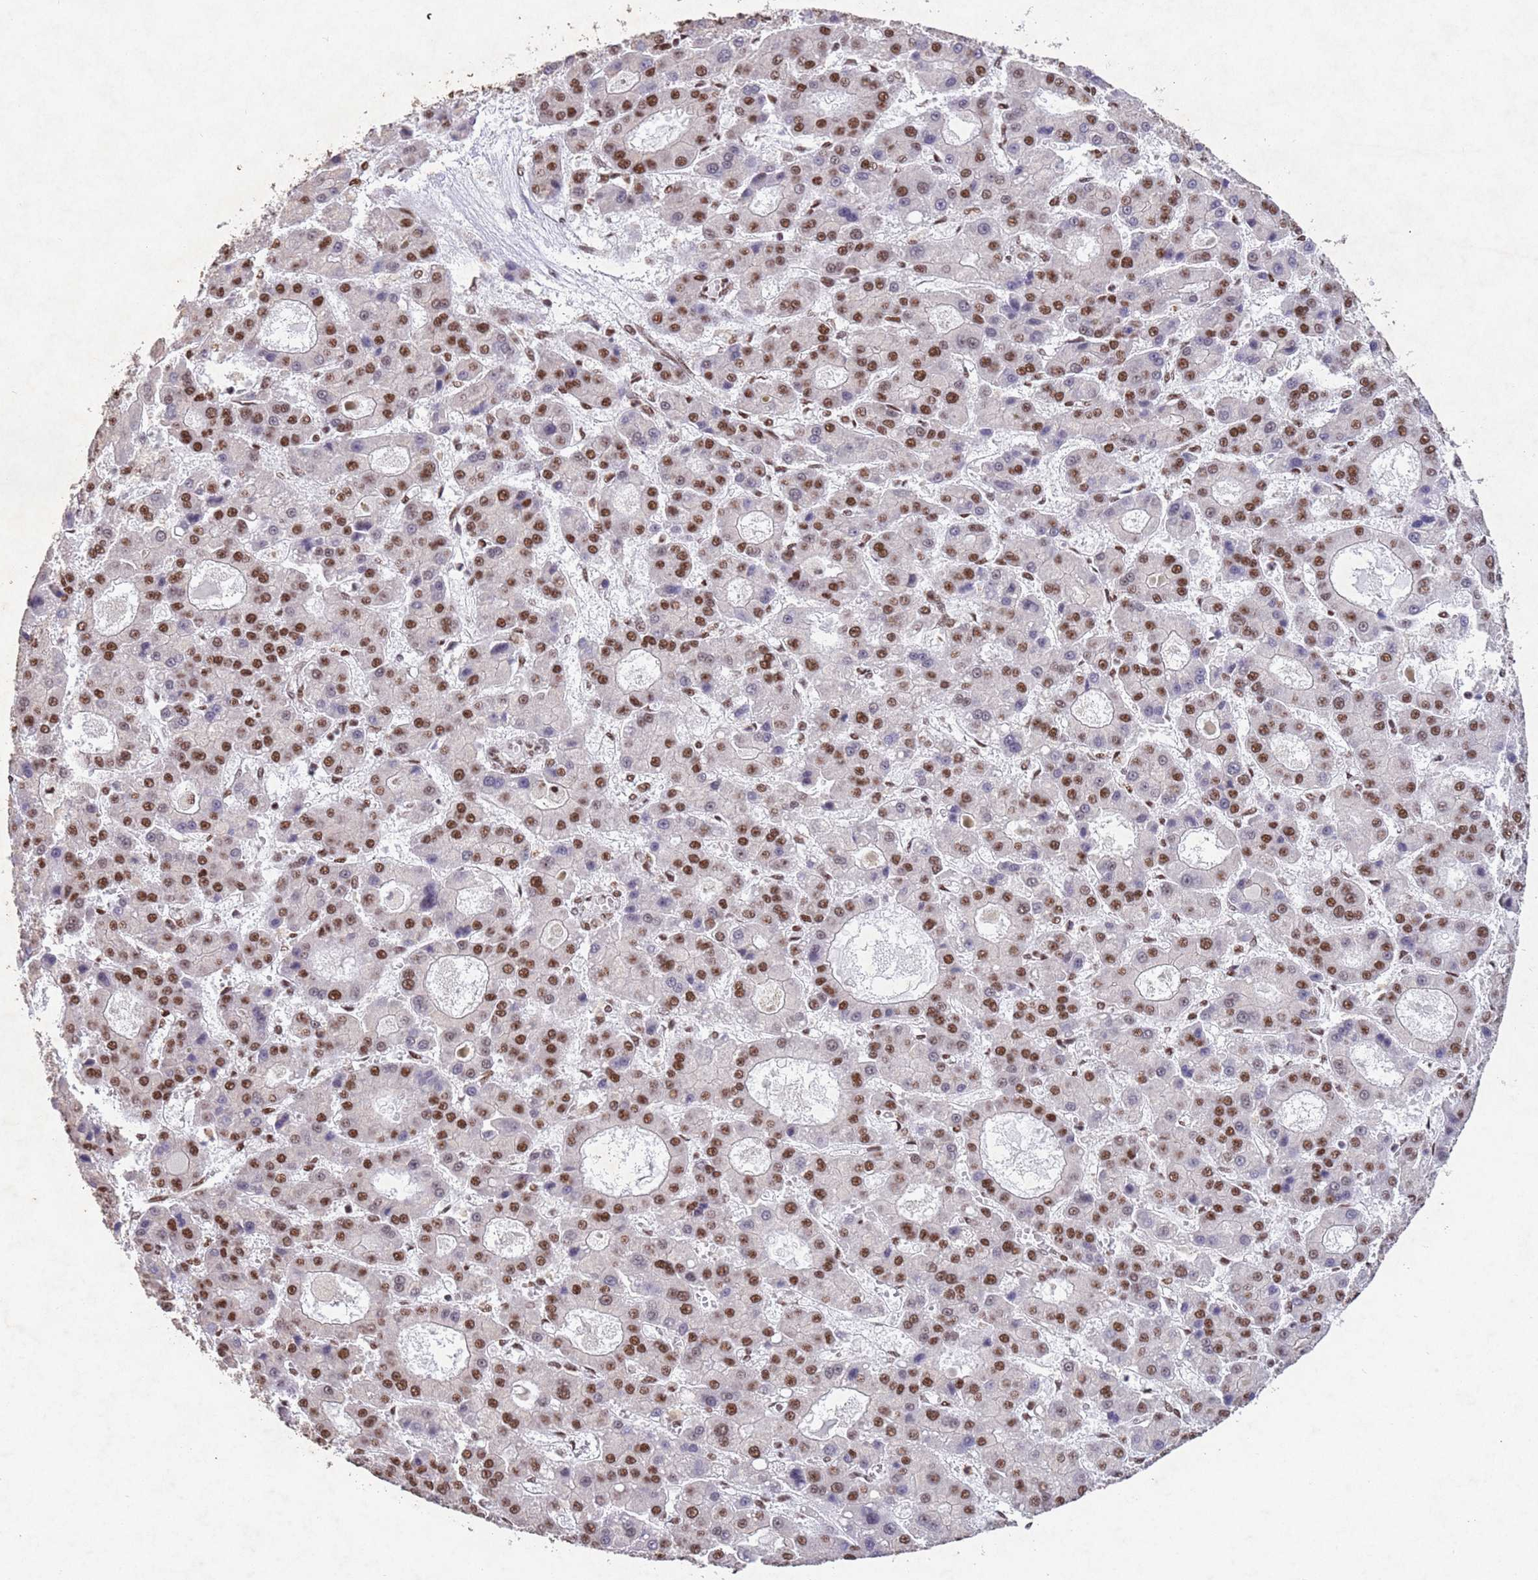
{"staining": {"intensity": "moderate", "quantity": "25%-75%", "location": "nuclear"}, "tissue": "liver cancer", "cell_type": "Tumor cells", "image_type": "cancer", "snomed": [{"axis": "morphology", "description": "Carcinoma, Hepatocellular, NOS"}, {"axis": "topography", "description": "Liver"}], "caption": "Liver cancer tissue shows moderate nuclear staining in about 25%-75% of tumor cells, visualized by immunohistochemistry. (Brightfield microscopy of DAB IHC at high magnification).", "gene": "ESF1", "patient": {"sex": "male", "age": 70}}